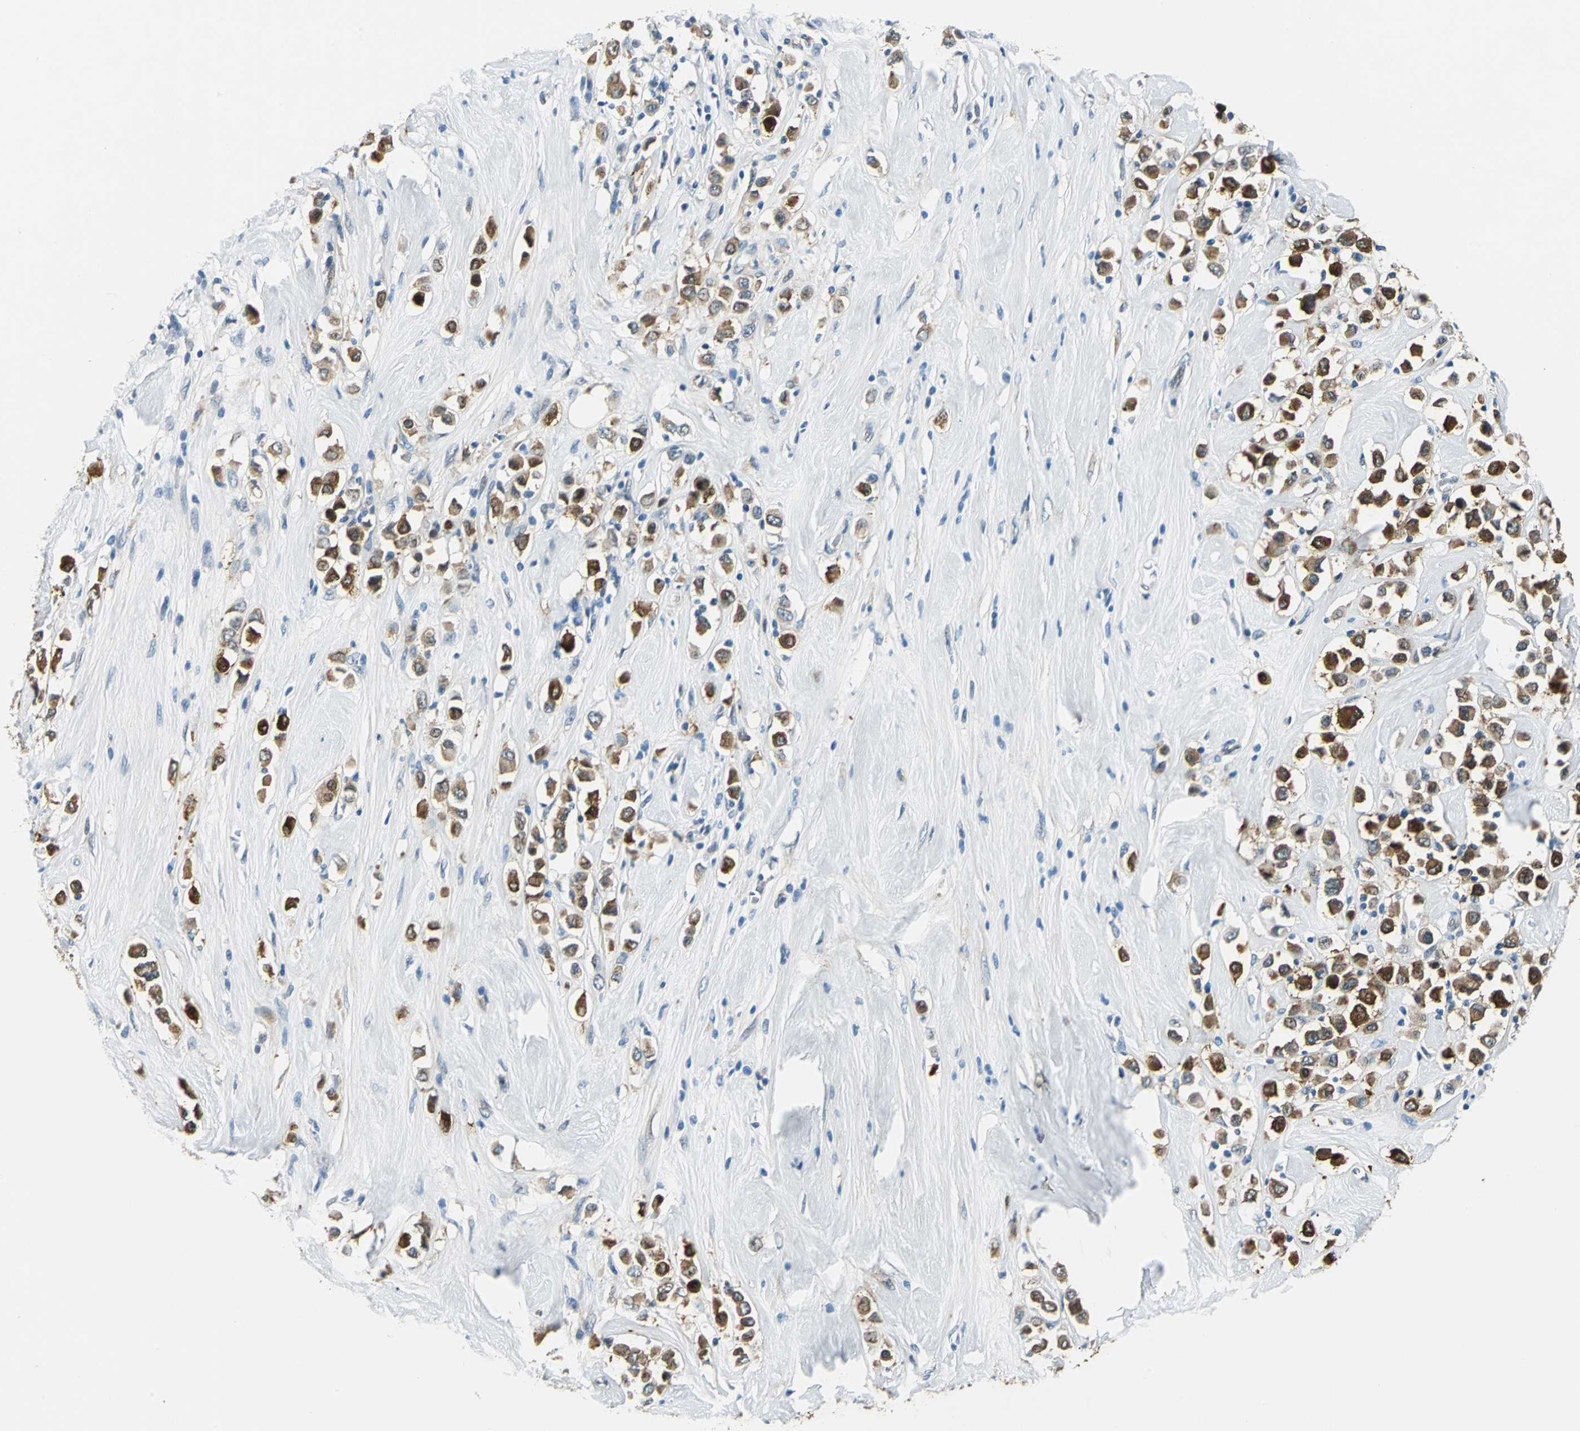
{"staining": {"intensity": "moderate", "quantity": ">75%", "location": "cytoplasmic/membranous"}, "tissue": "breast cancer", "cell_type": "Tumor cells", "image_type": "cancer", "snomed": [{"axis": "morphology", "description": "Duct carcinoma"}, {"axis": "topography", "description": "Breast"}], "caption": "IHC histopathology image of infiltrating ductal carcinoma (breast) stained for a protein (brown), which shows medium levels of moderate cytoplasmic/membranous positivity in about >75% of tumor cells.", "gene": "HSPB1", "patient": {"sex": "female", "age": 61}}